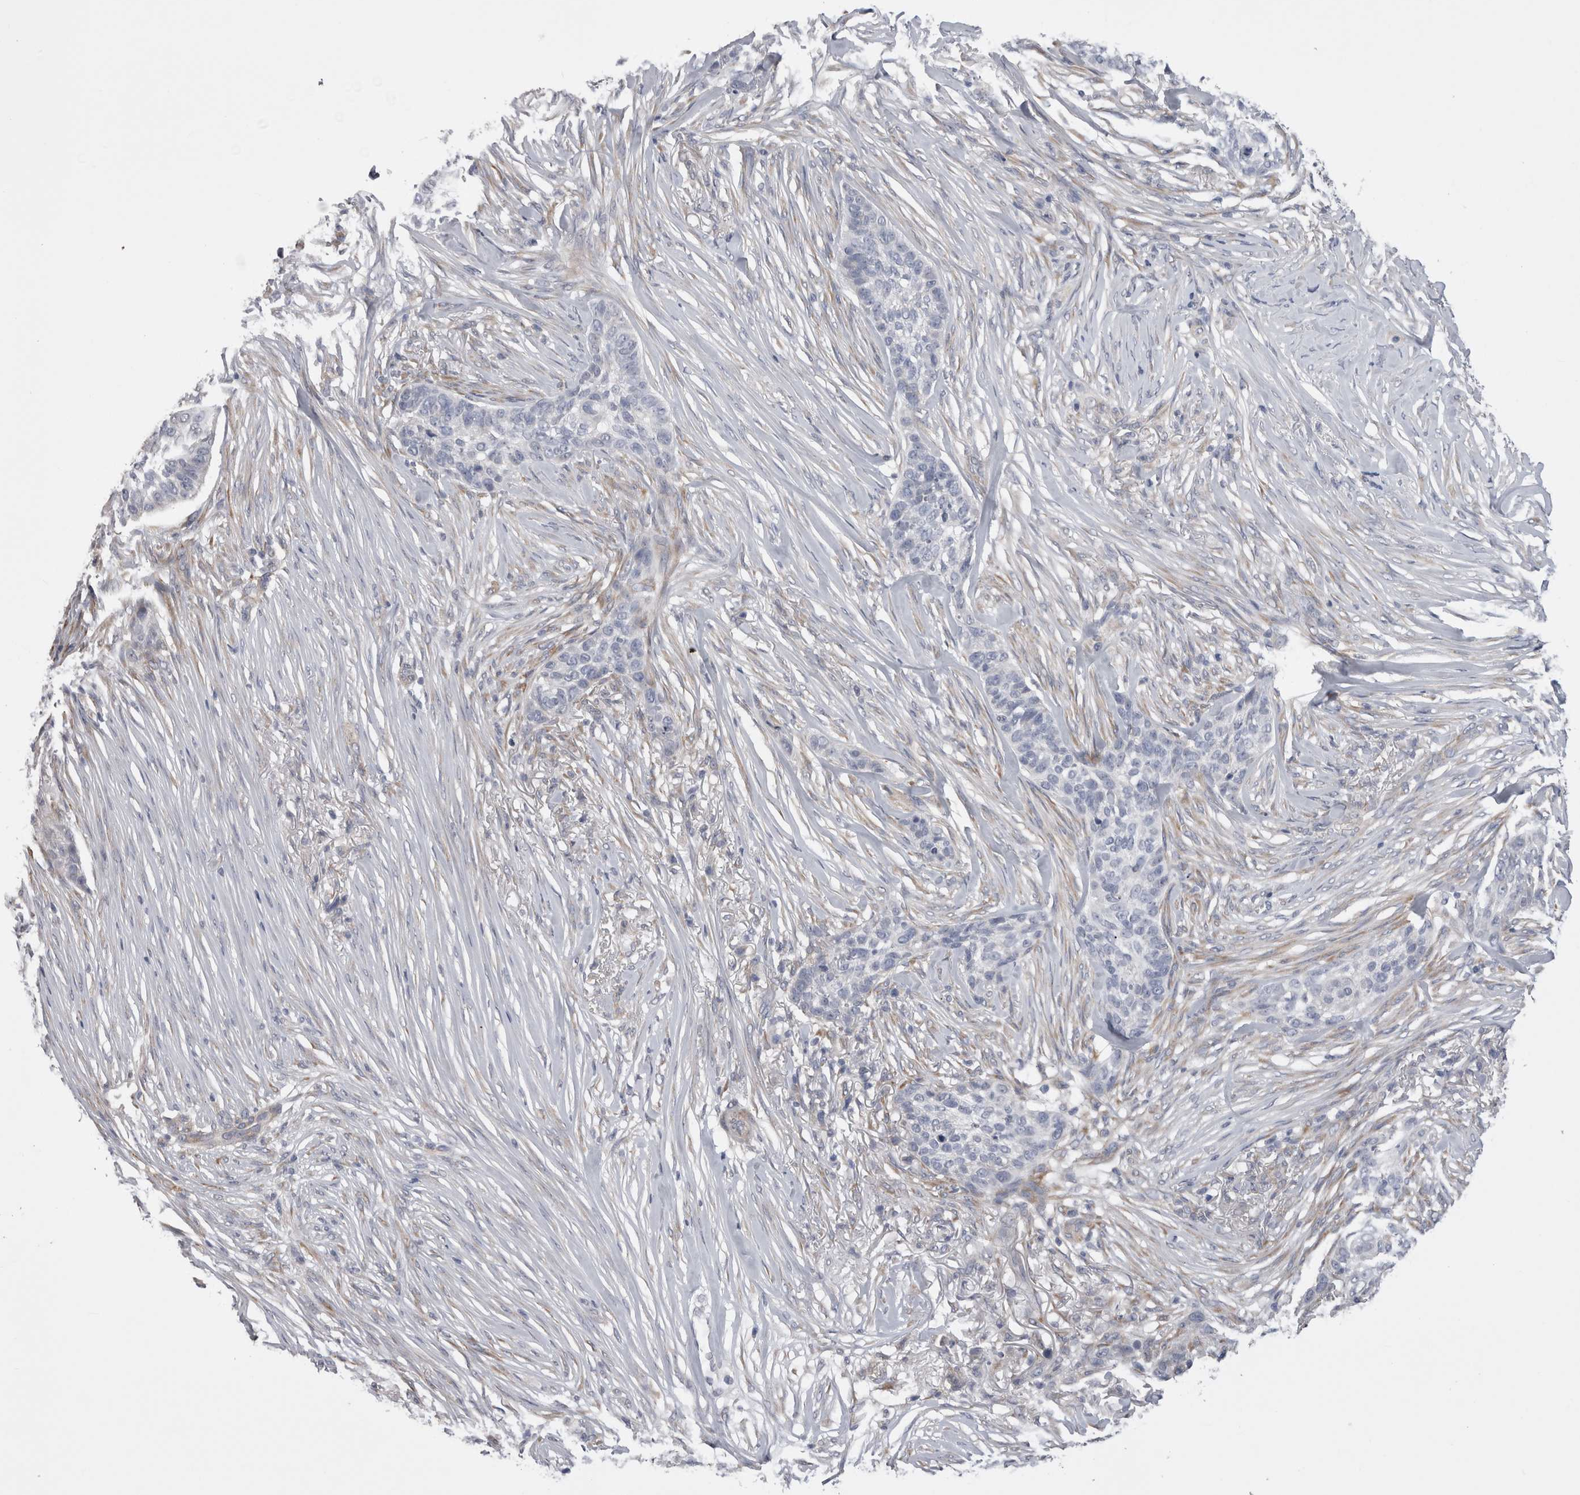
{"staining": {"intensity": "negative", "quantity": "none", "location": "none"}, "tissue": "skin cancer", "cell_type": "Tumor cells", "image_type": "cancer", "snomed": [{"axis": "morphology", "description": "Basal cell carcinoma"}, {"axis": "topography", "description": "Skin"}], "caption": "The micrograph demonstrates no significant expression in tumor cells of skin cancer (basal cell carcinoma). (DAB (3,3'-diaminobenzidine) immunohistochemistry (IHC) with hematoxylin counter stain).", "gene": "ARHGAP29", "patient": {"sex": "male", "age": 85}}